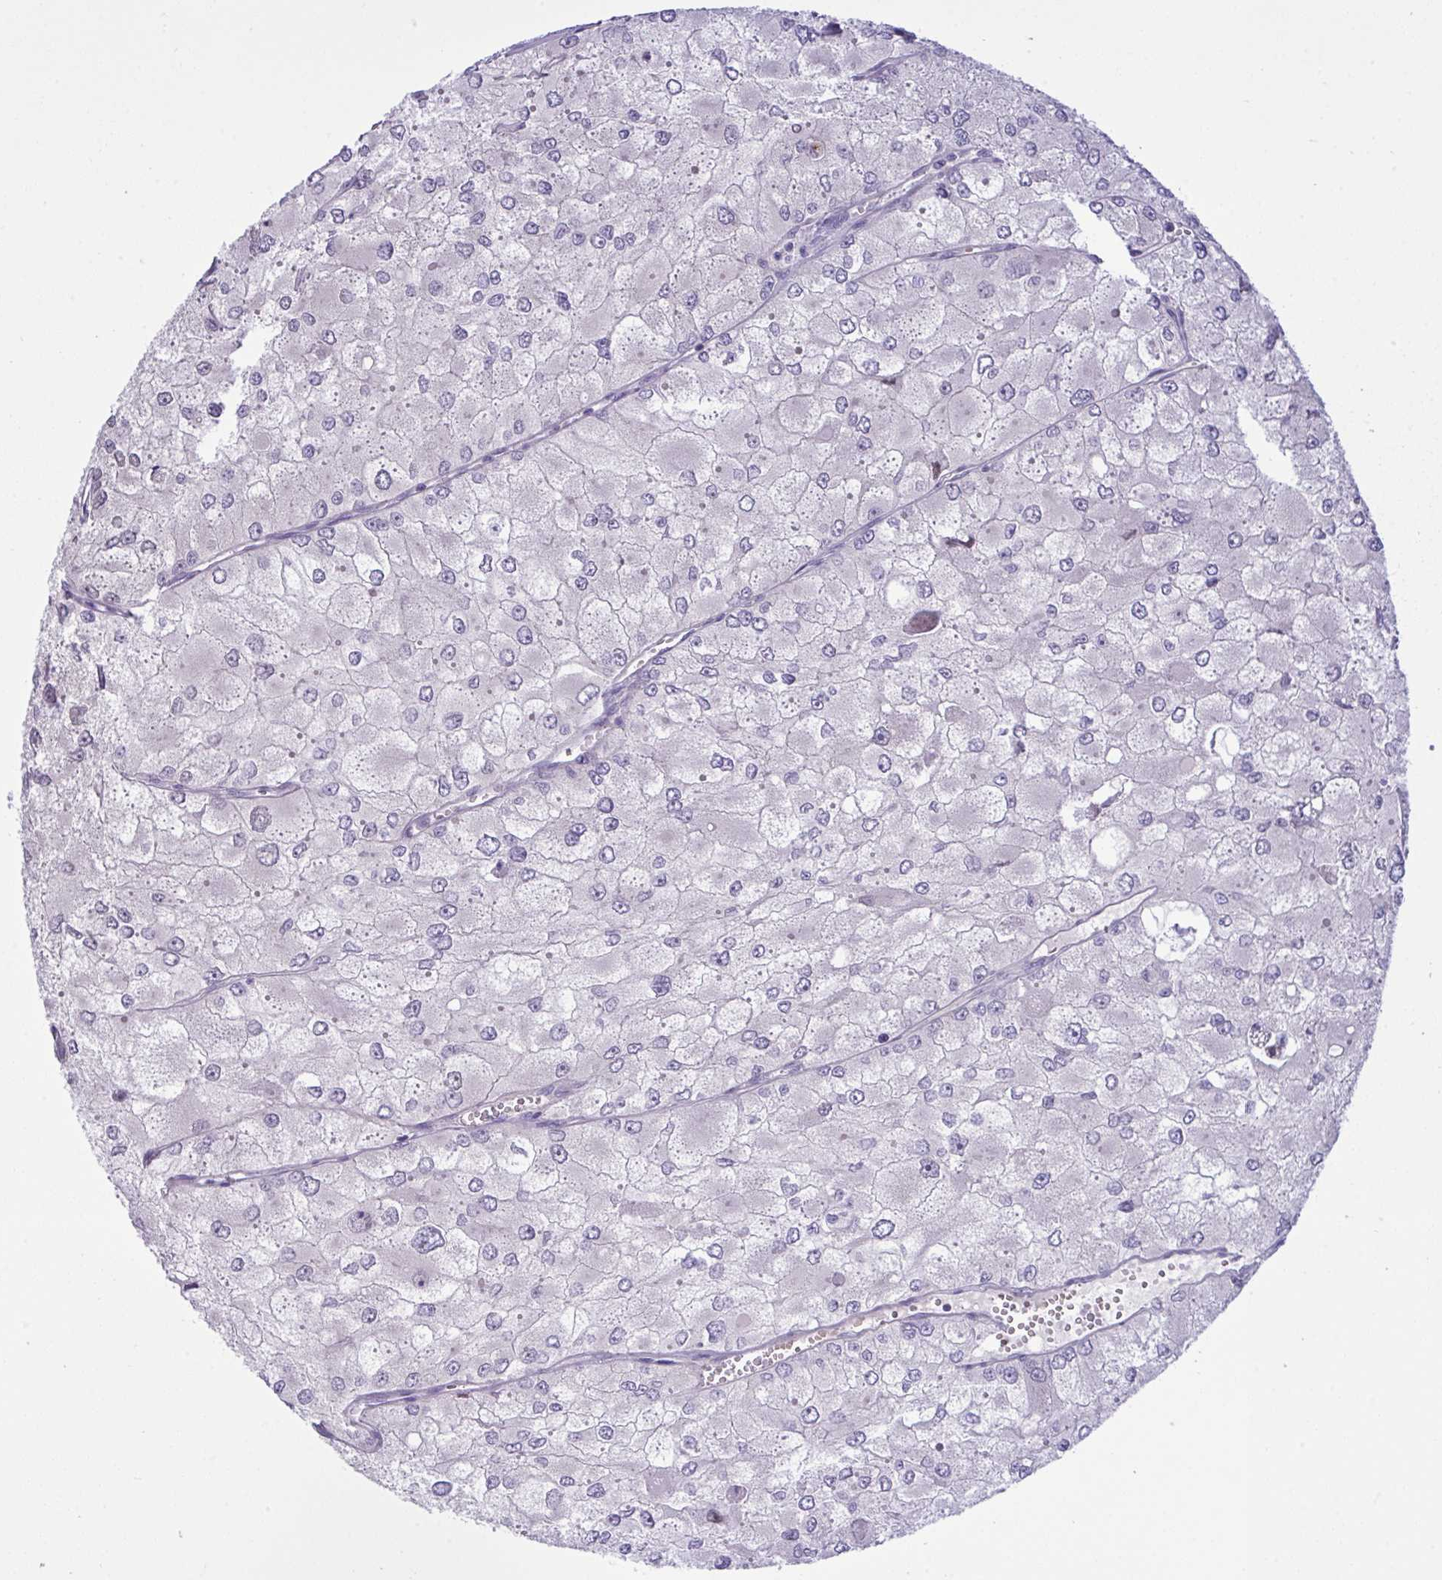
{"staining": {"intensity": "negative", "quantity": "none", "location": "none"}, "tissue": "renal cancer", "cell_type": "Tumor cells", "image_type": "cancer", "snomed": [{"axis": "morphology", "description": "Adenocarcinoma, NOS"}, {"axis": "topography", "description": "Kidney"}], "caption": "An IHC photomicrograph of adenocarcinoma (renal) is shown. There is no staining in tumor cells of adenocarcinoma (renal).", "gene": "WDR97", "patient": {"sex": "female", "age": 70}}